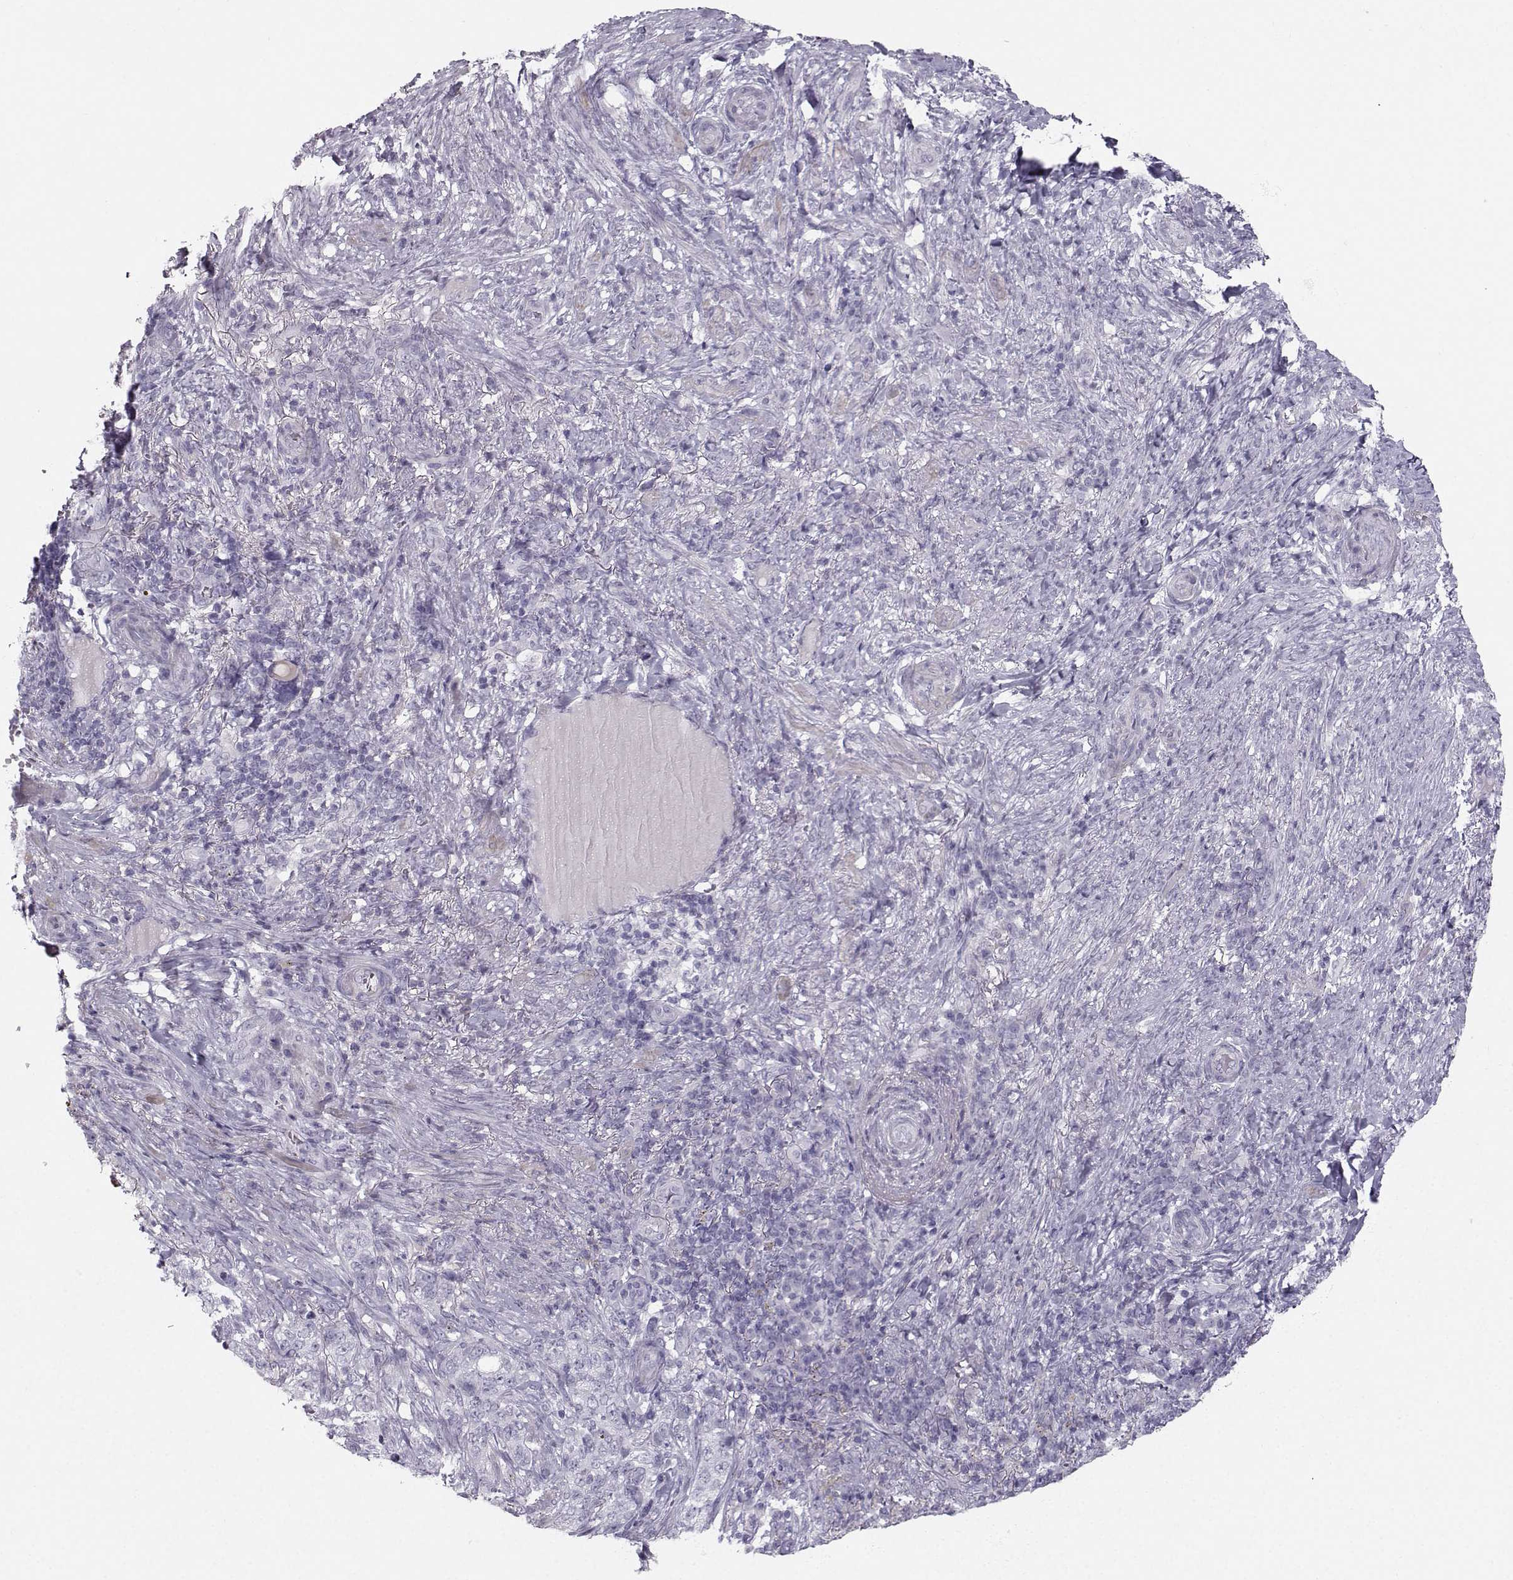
{"staining": {"intensity": "negative", "quantity": "none", "location": "none"}, "tissue": "skin cancer", "cell_type": "Tumor cells", "image_type": "cancer", "snomed": [{"axis": "morphology", "description": "Basal cell carcinoma"}, {"axis": "topography", "description": "Skin"}], "caption": "Image shows no protein expression in tumor cells of basal cell carcinoma (skin) tissue.", "gene": "CASR", "patient": {"sex": "female", "age": 69}}